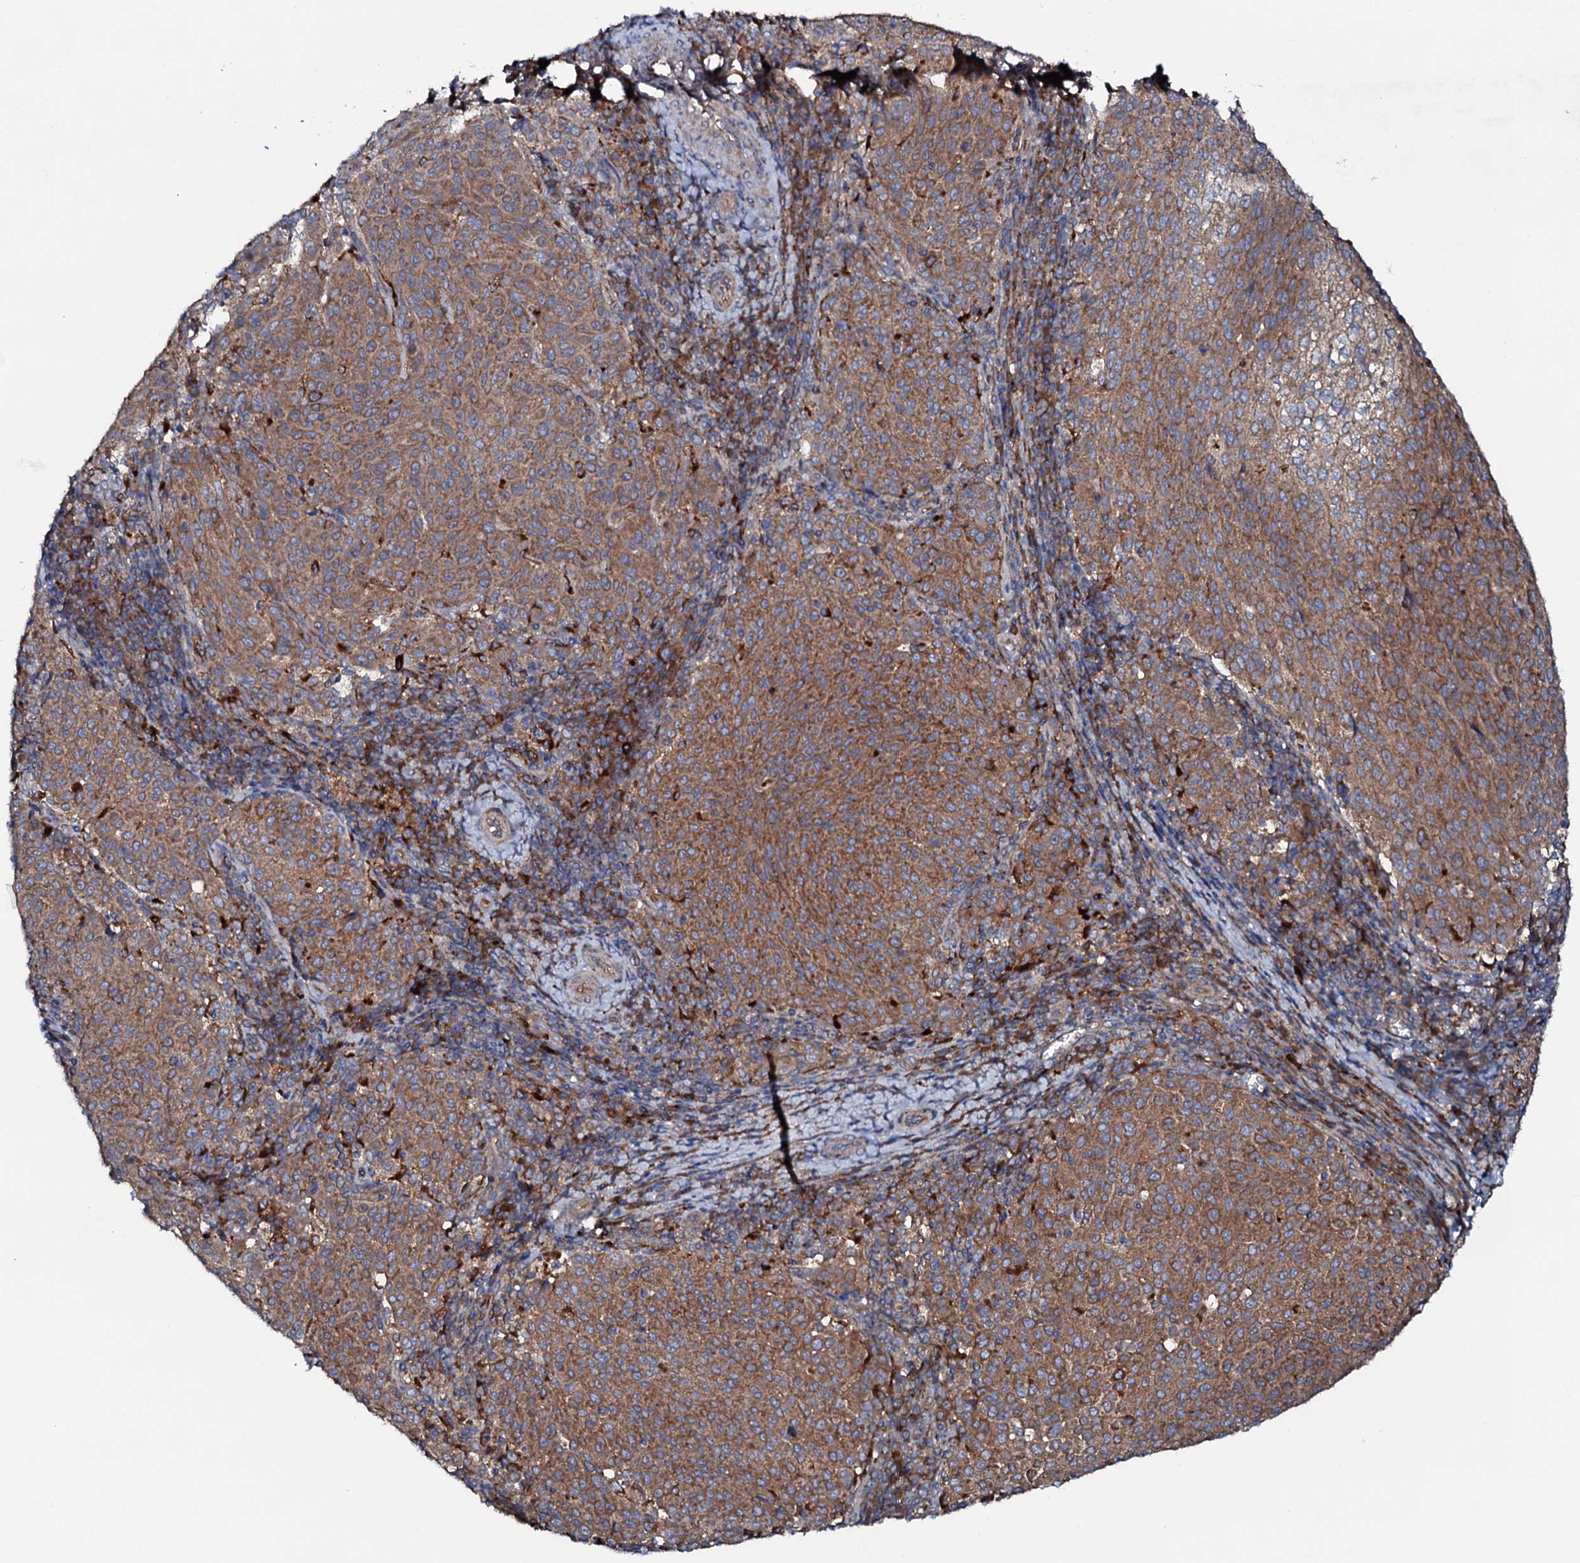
{"staining": {"intensity": "moderate", "quantity": ">75%", "location": "cytoplasmic/membranous"}, "tissue": "cervical cancer", "cell_type": "Tumor cells", "image_type": "cancer", "snomed": [{"axis": "morphology", "description": "Squamous cell carcinoma, NOS"}, {"axis": "topography", "description": "Cervix"}], "caption": "Tumor cells display moderate cytoplasmic/membranous expression in about >75% of cells in cervical cancer.", "gene": "P2RX4", "patient": {"sex": "female", "age": 46}}